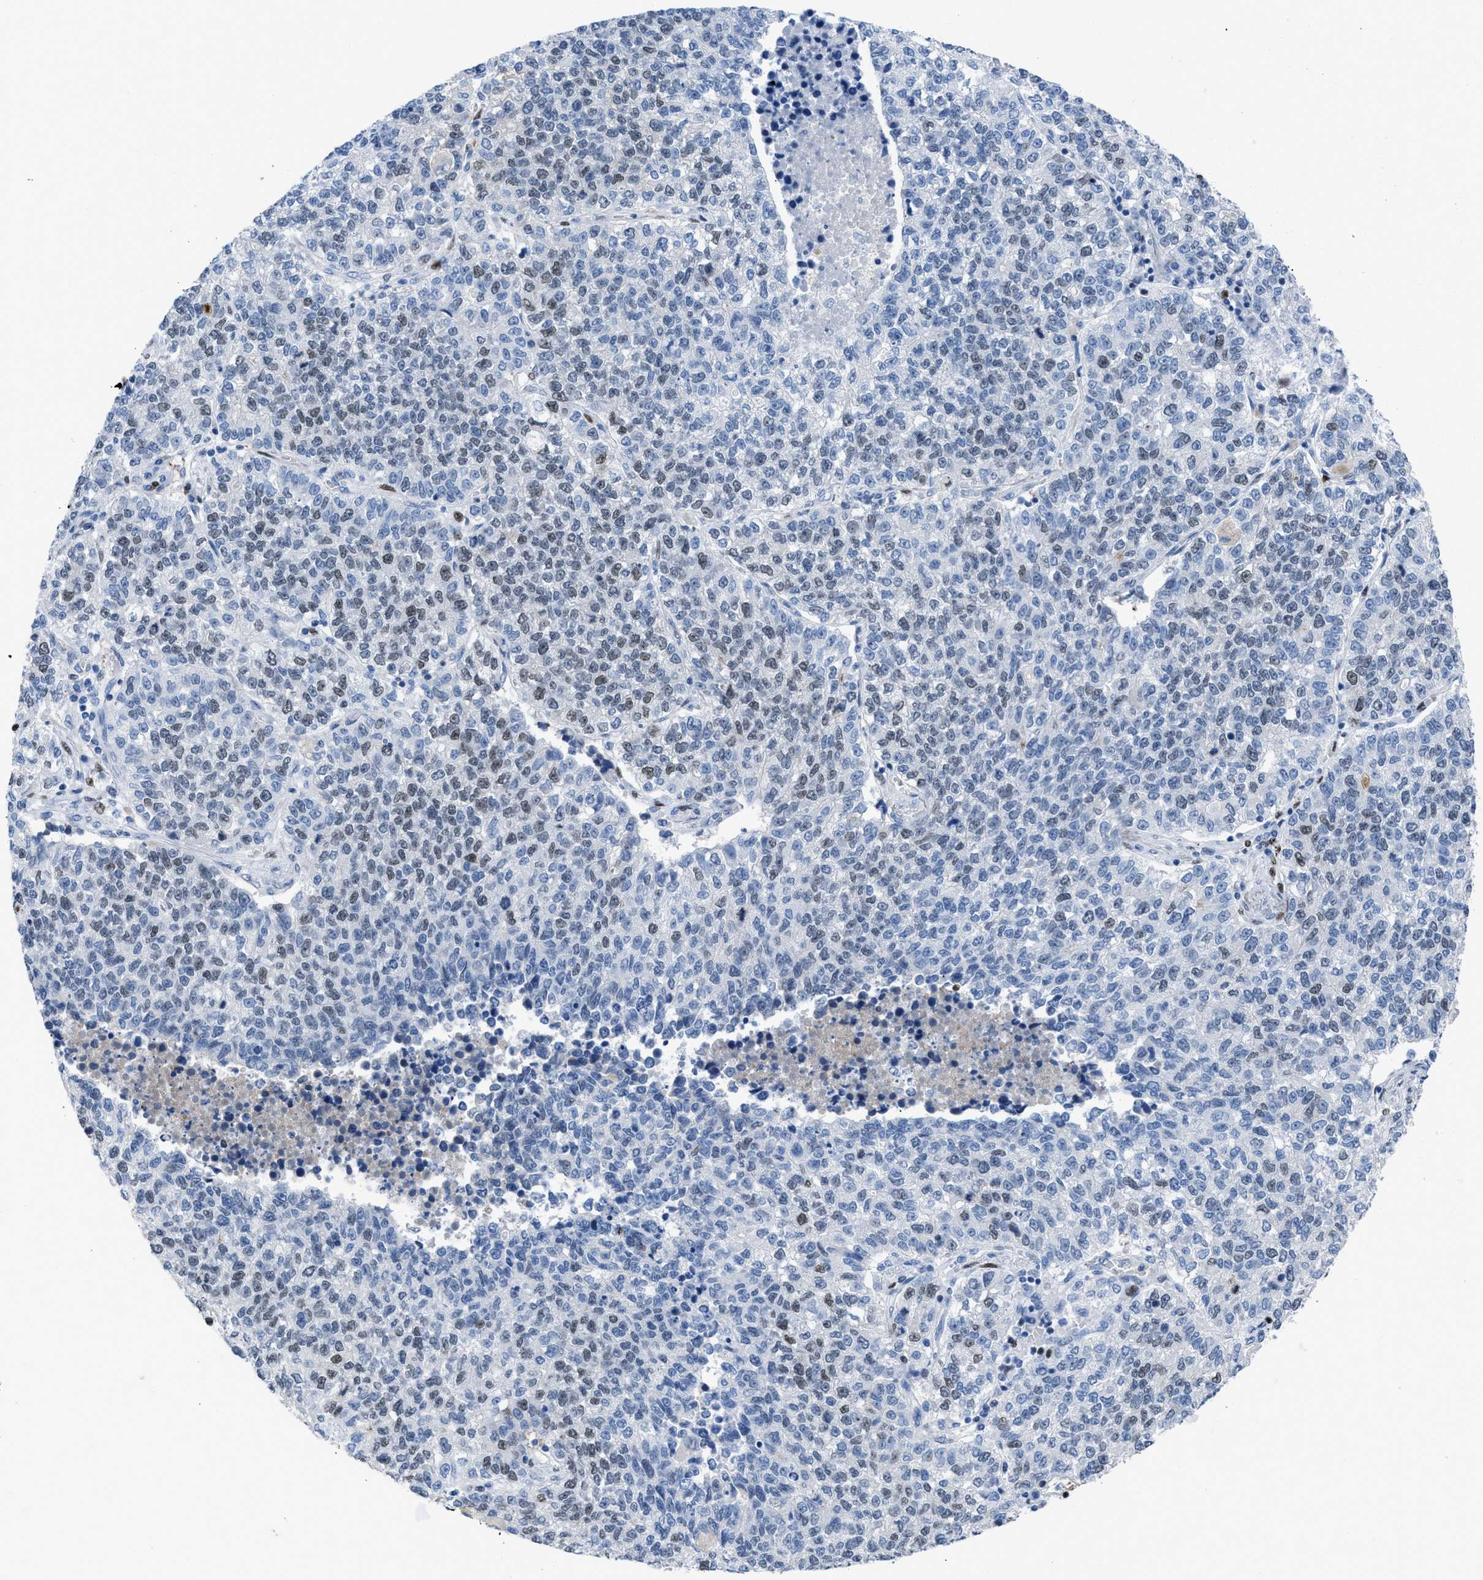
{"staining": {"intensity": "moderate", "quantity": "<25%", "location": "nuclear"}, "tissue": "lung cancer", "cell_type": "Tumor cells", "image_type": "cancer", "snomed": [{"axis": "morphology", "description": "Adenocarcinoma, NOS"}, {"axis": "topography", "description": "Lung"}], "caption": "Adenocarcinoma (lung) stained for a protein (brown) demonstrates moderate nuclear positive staining in about <25% of tumor cells.", "gene": "LEF1", "patient": {"sex": "male", "age": 49}}